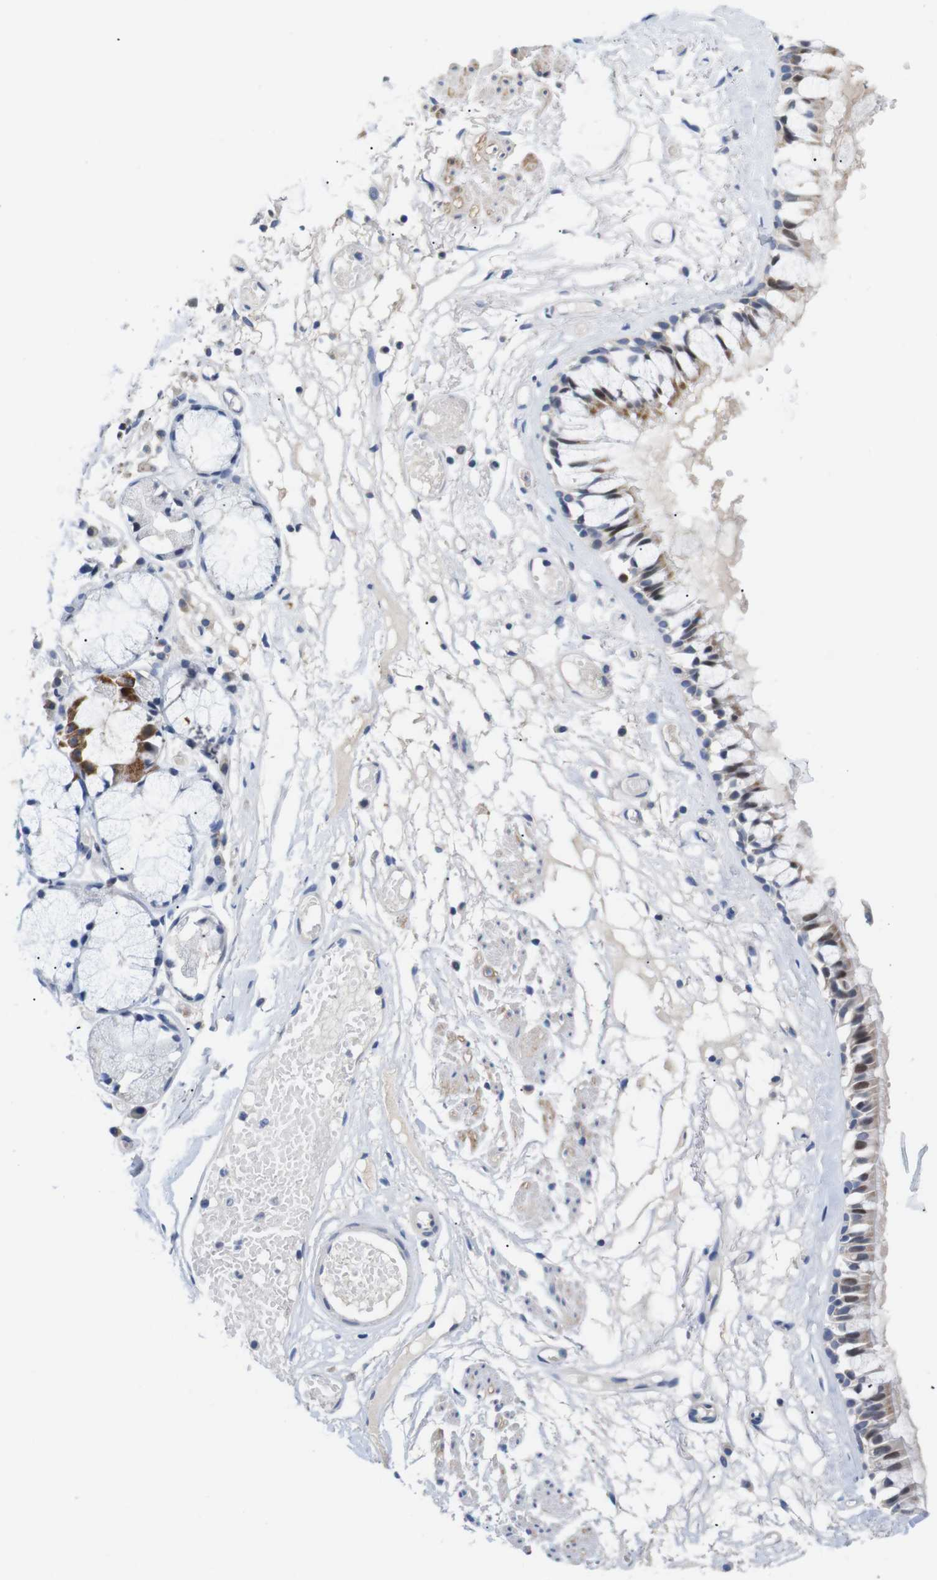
{"staining": {"intensity": "moderate", "quantity": "25%-75%", "location": "cytoplasmic/membranous"}, "tissue": "bronchus", "cell_type": "Respiratory epithelial cells", "image_type": "normal", "snomed": [{"axis": "morphology", "description": "Normal tissue, NOS"}, {"axis": "morphology", "description": "Inflammation, NOS"}, {"axis": "topography", "description": "Cartilage tissue"}, {"axis": "topography", "description": "Lung"}], "caption": "Immunohistochemical staining of benign bronchus shows medium levels of moderate cytoplasmic/membranous positivity in about 25%-75% of respiratory epithelial cells. (DAB = brown stain, brightfield microscopy at high magnification).", "gene": "LRRC55", "patient": {"sex": "male", "age": 71}}